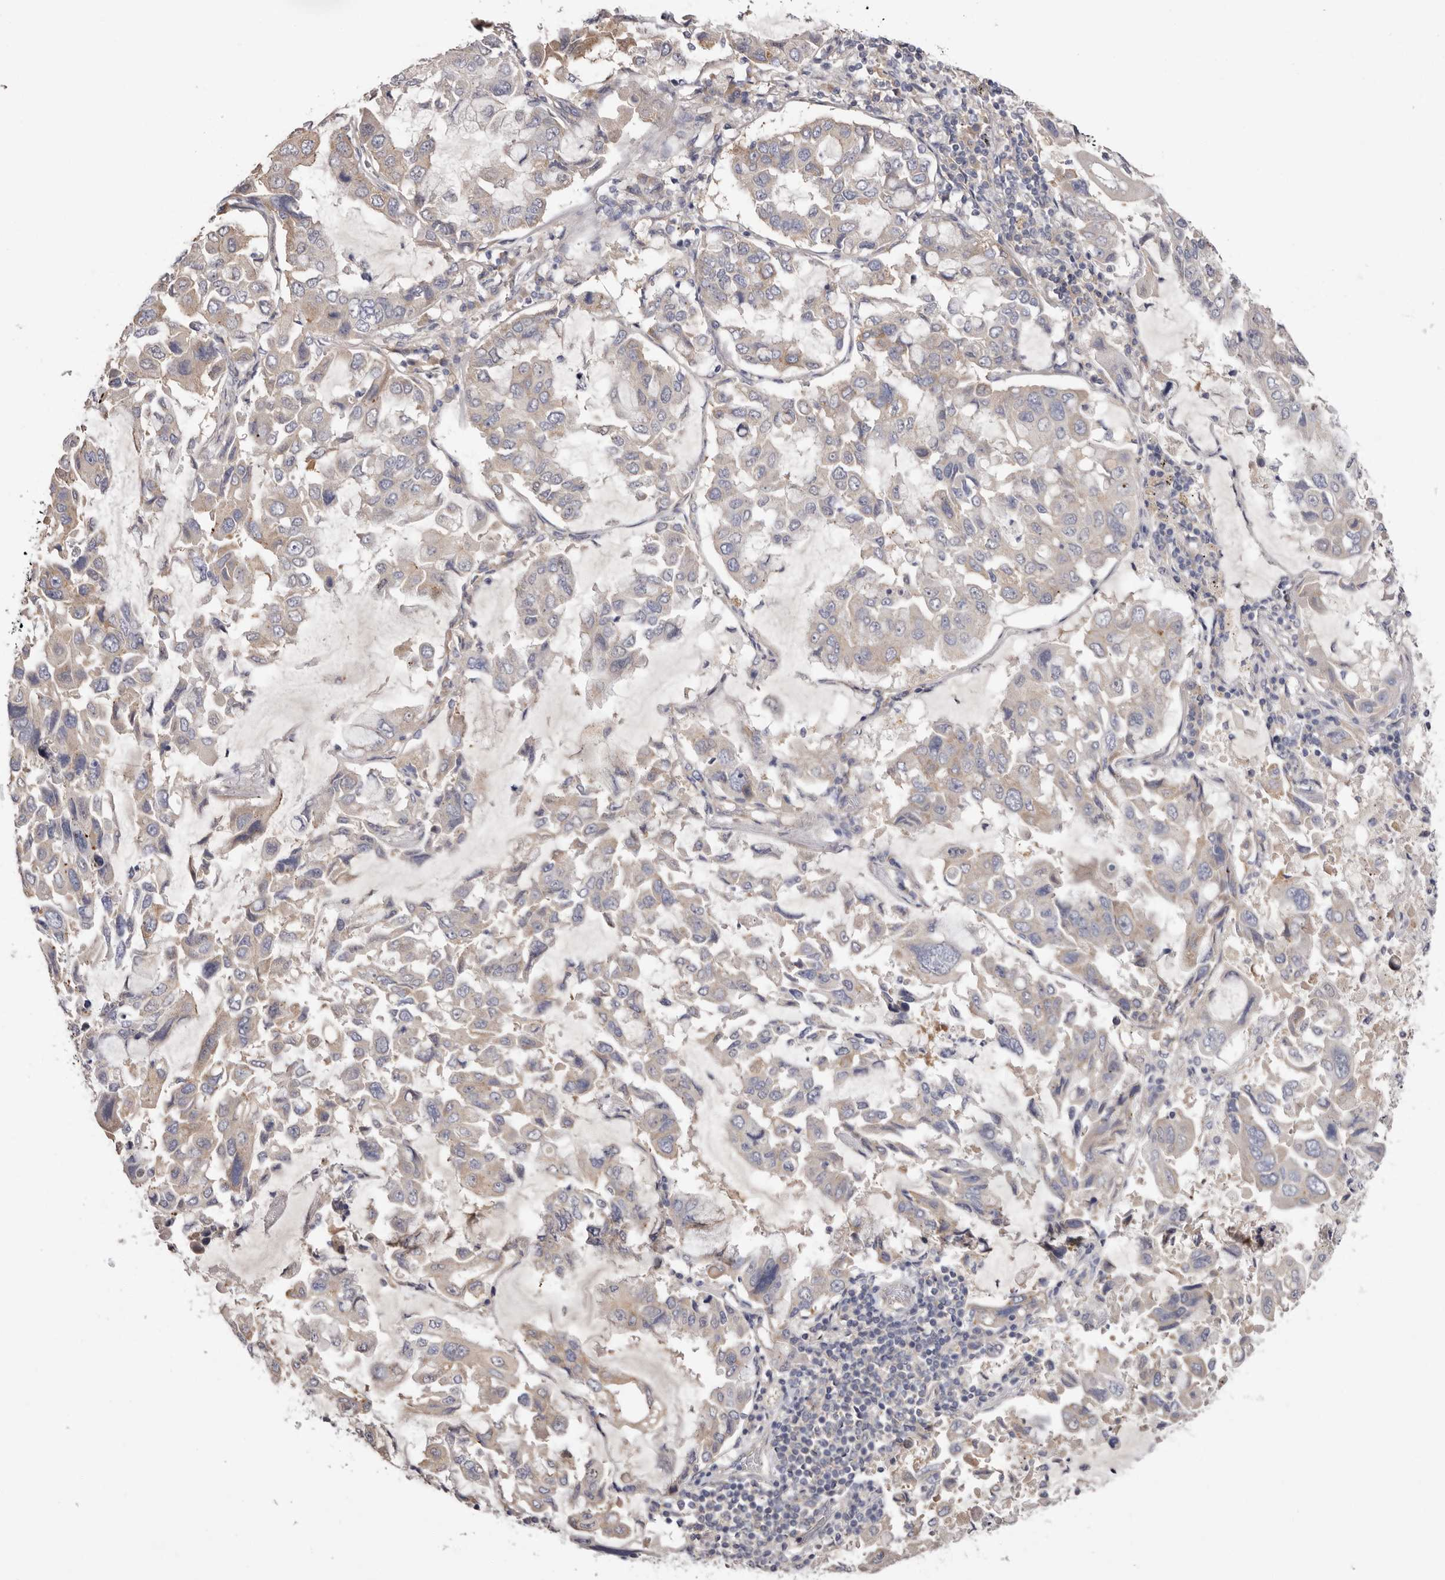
{"staining": {"intensity": "negative", "quantity": "none", "location": "none"}, "tissue": "lung cancer", "cell_type": "Tumor cells", "image_type": "cancer", "snomed": [{"axis": "morphology", "description": "Adenocarcinoma, NOS"}, {"axis": "topography", "description": "Lung"}], "caption": "Immunohistochemistry micrograph of lung cancer (adenocarcinoma) stained for a protein (brown), which shows no positivity in tumor cells.", "gene": "FAM167B", "patient": {"sex": "male", "age": 64}}